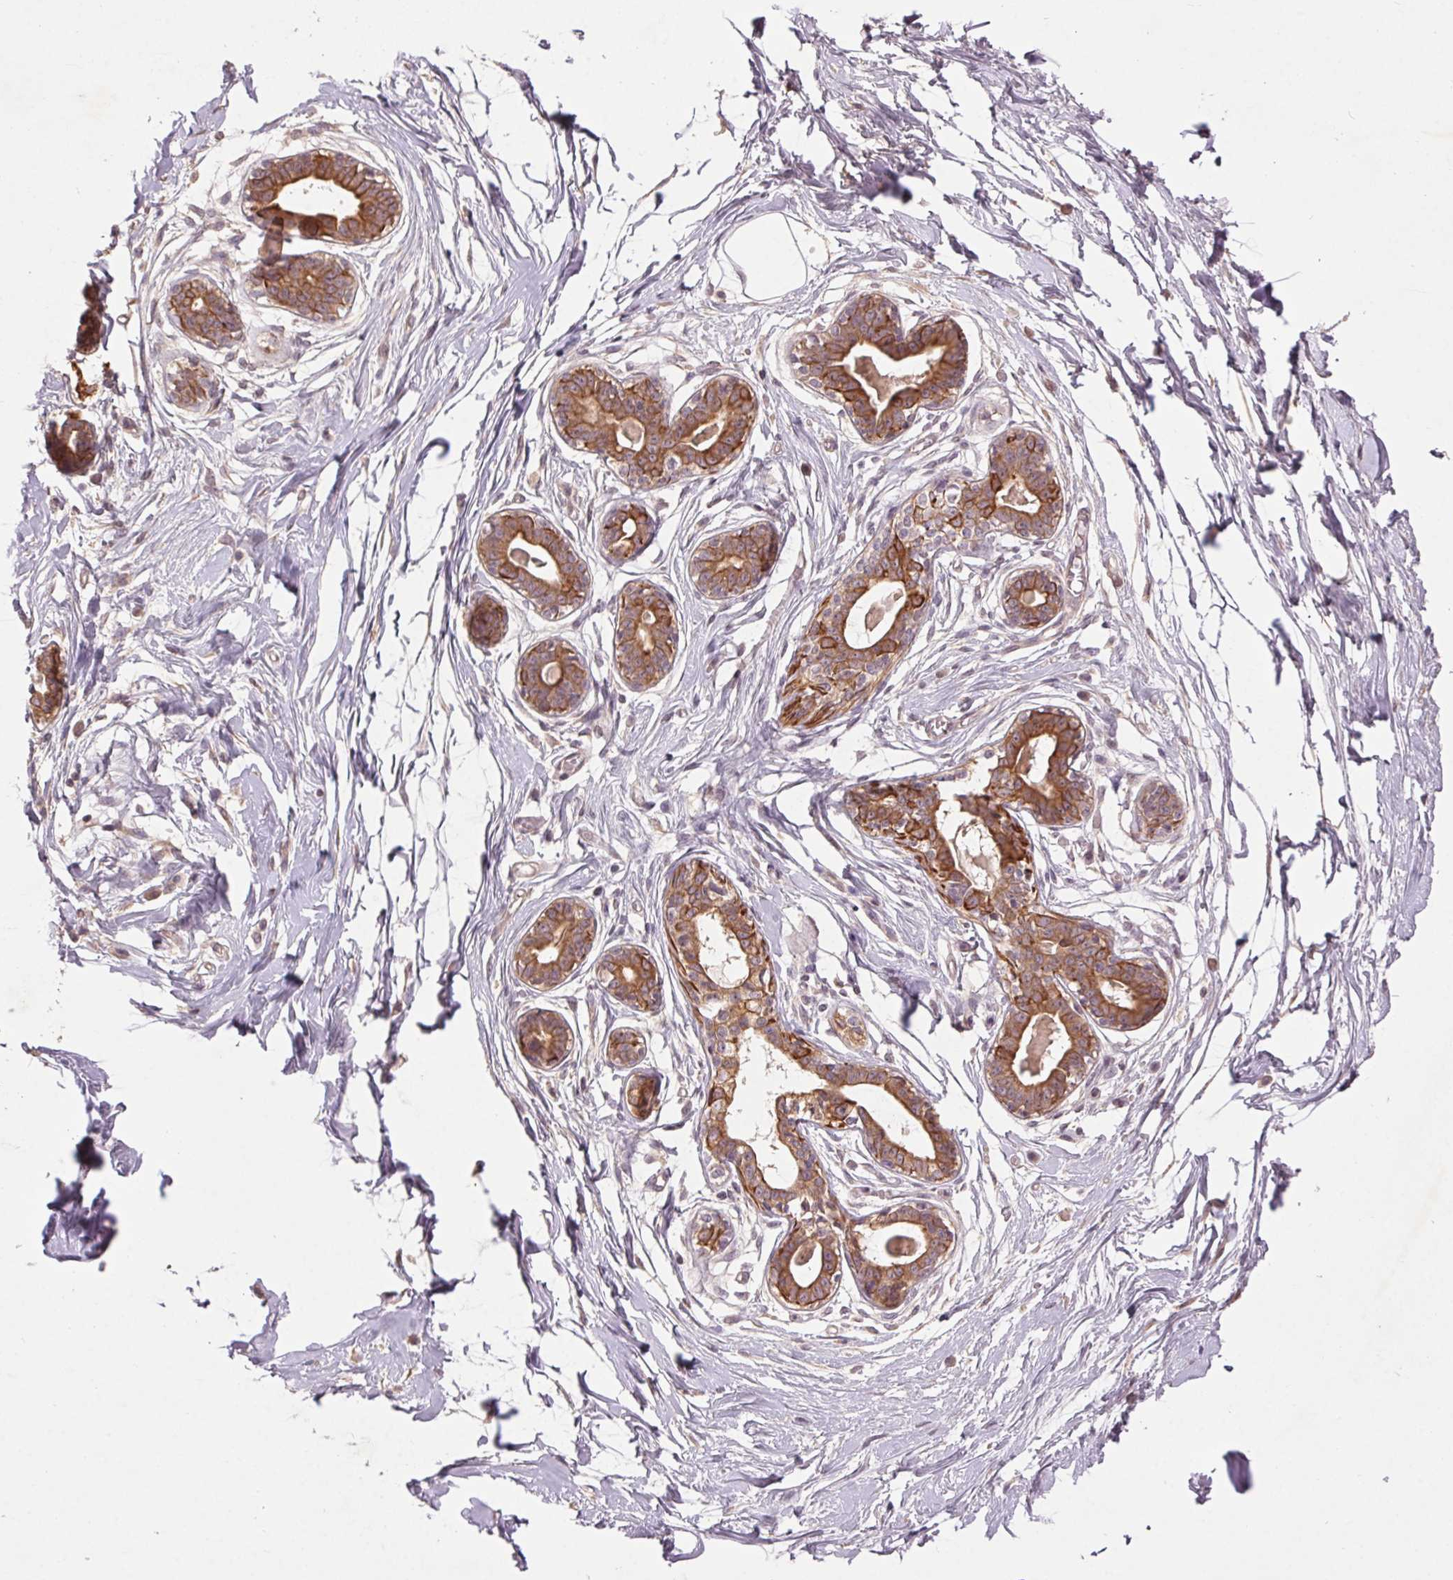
{"staining": {"intensity": "negative", "quantity": "none", "location": "none"}, "tissue": "breast", "cell_type": "Adipocytes", "image_type": "normal", "snomed": [{"axis": "morphology", "description": "Normal tissue, NOS"}, {"axis": "topography", "description": "Breast"}], "caption": "IHC of benign human breast reveals no staining in adipocytes.", "gene": "SMLR1", "patient": {"sex": "female", "age": 45}}